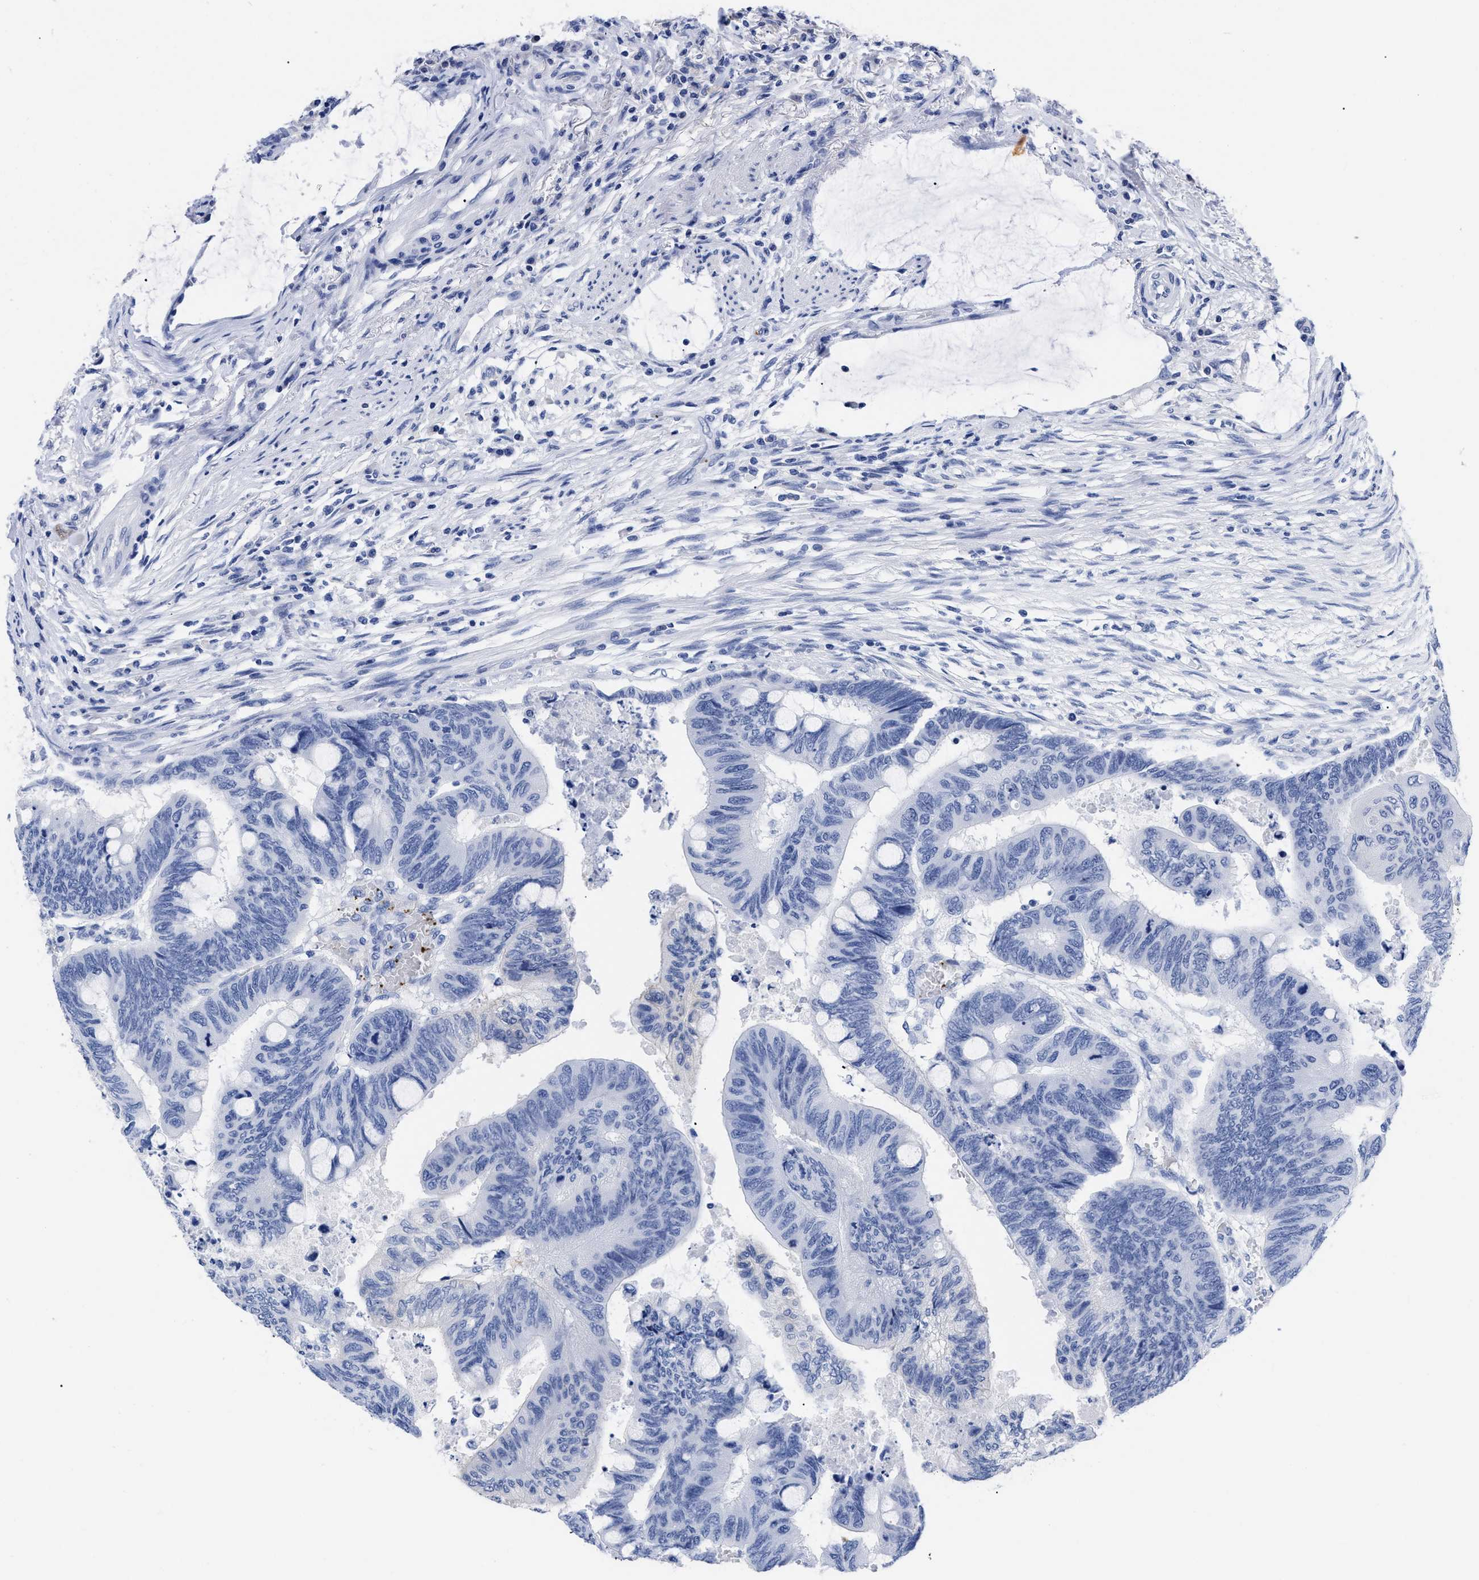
{"staining": {"intensity": "negative", "quantity": "none", "location": "none"}, "tissue": "colorectal cancer", "cell_type": "Tumor cells", "image_type": "cancer", "snomed": [{"axis": "morphology", "description": "Normal tissue, NOS"}, {"axis": "morphology", "description": "Adenocarcinoma, NOS"}, {"axis": "topography", "description": "Rectum"}, {"axis": "topography", "description": "Peripheral nerve tissue"}], "caption": "IHC image of neoplastic tissue: adenocarcinoma (colorectal) stained with DAB (3,3'-diaminobenzidine) reveals no significant protein expression in tumor cells.", "gene": "TREML1", "patient": {"sex": "male", "age": 92}}